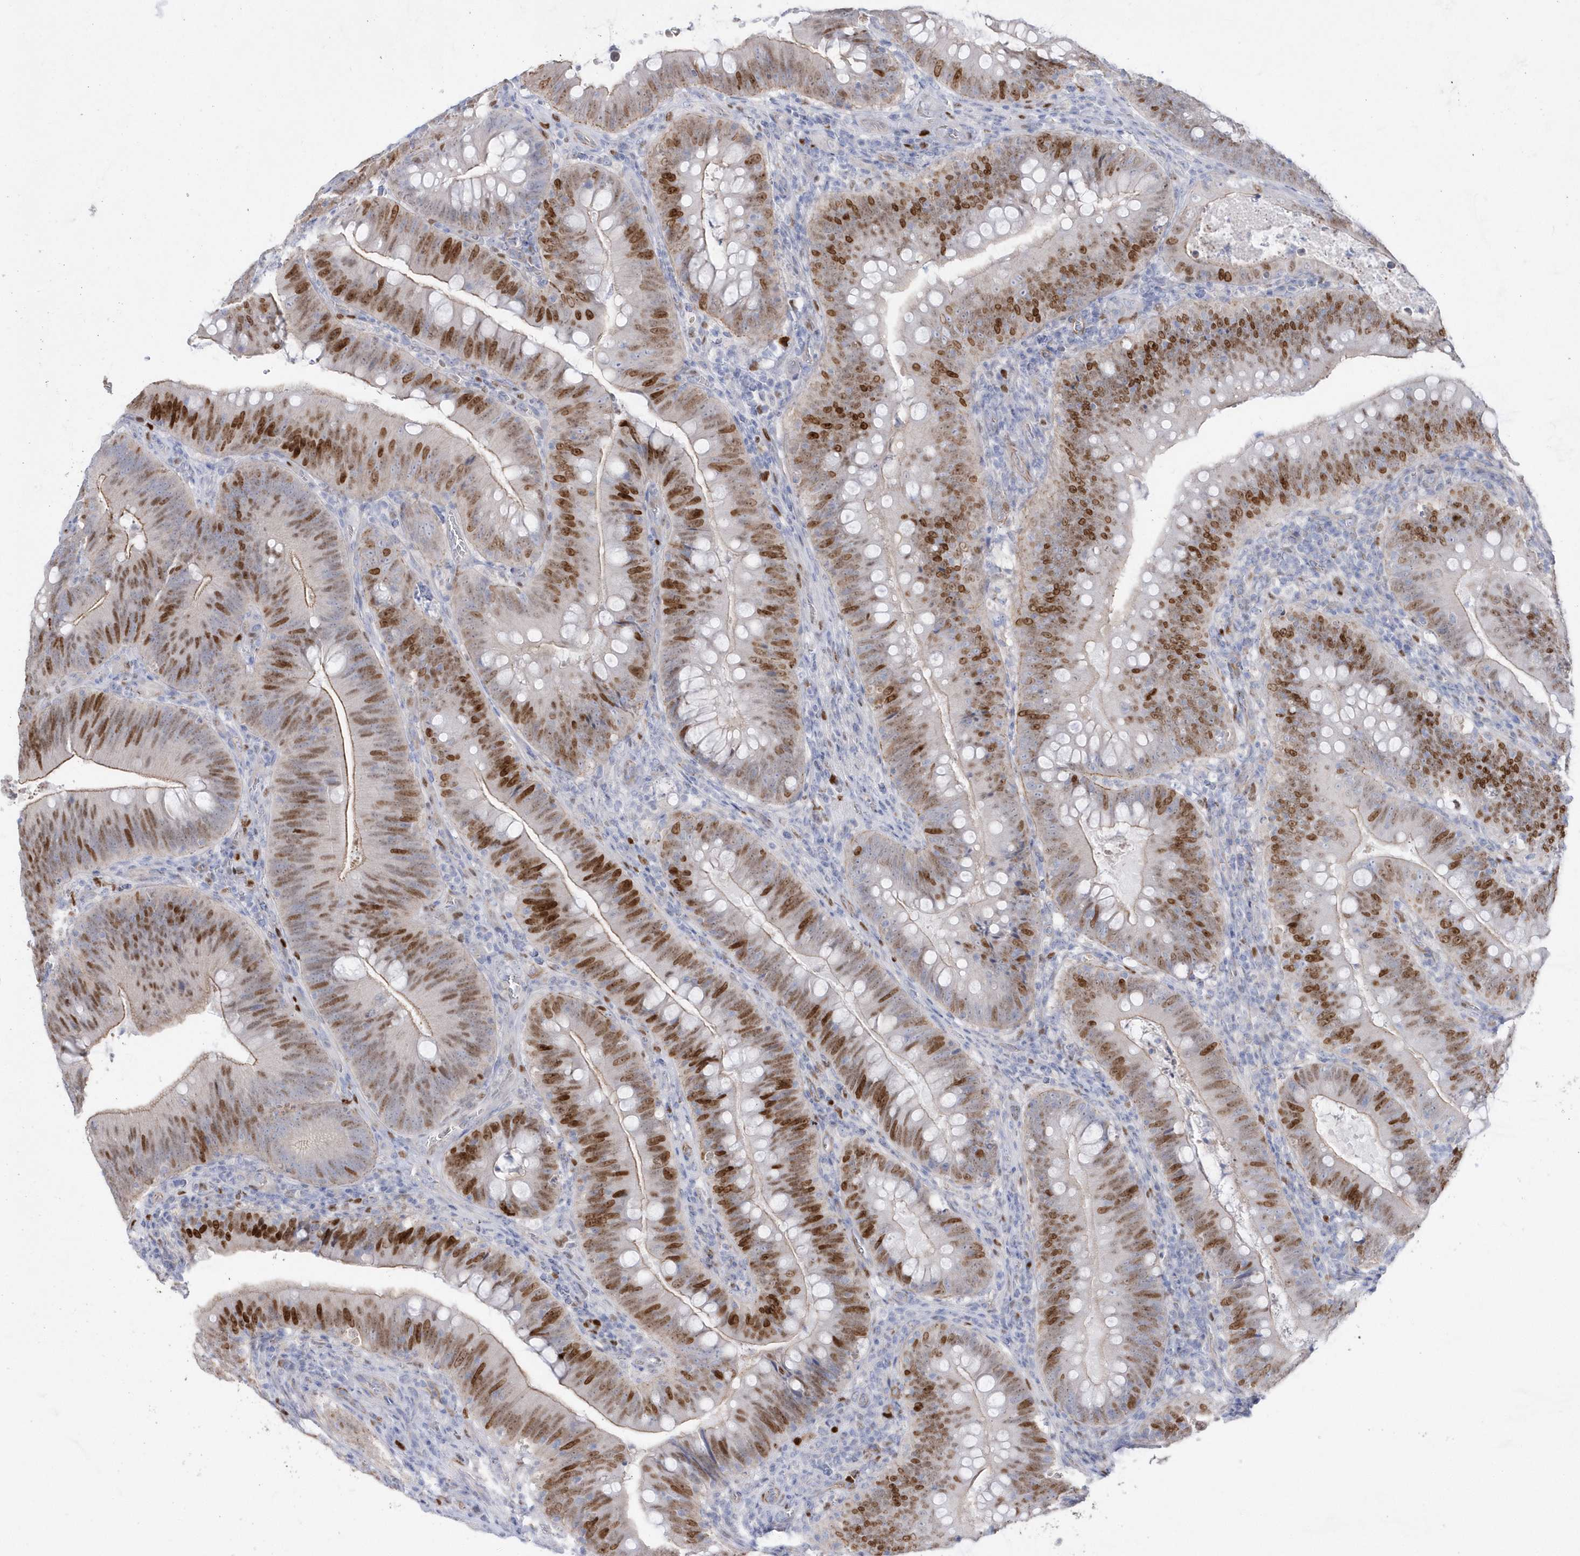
{"staining": {"intensity": "strong", "quantity": "25%-75%", "location": "cytoplasmic/membranous,nuclear"}, "tissue": "colorectal cancer", "cell_type": "Tumor cells", "image_type": "cancer", "snomed": [{"axis": "morphology", "description": "Normal tissue, NOS"}, {"axis": "topography", "description": "Colon"}], "caption": "An image showing strong cytoplasmic/membranous and nuclear staining in about 25%-75% of tumor cells in colorectal cancer, as visualized by brown immunohistochemical staining.", "gene": "TMCO6", "patient": {"sex": "female", "age": 82}}